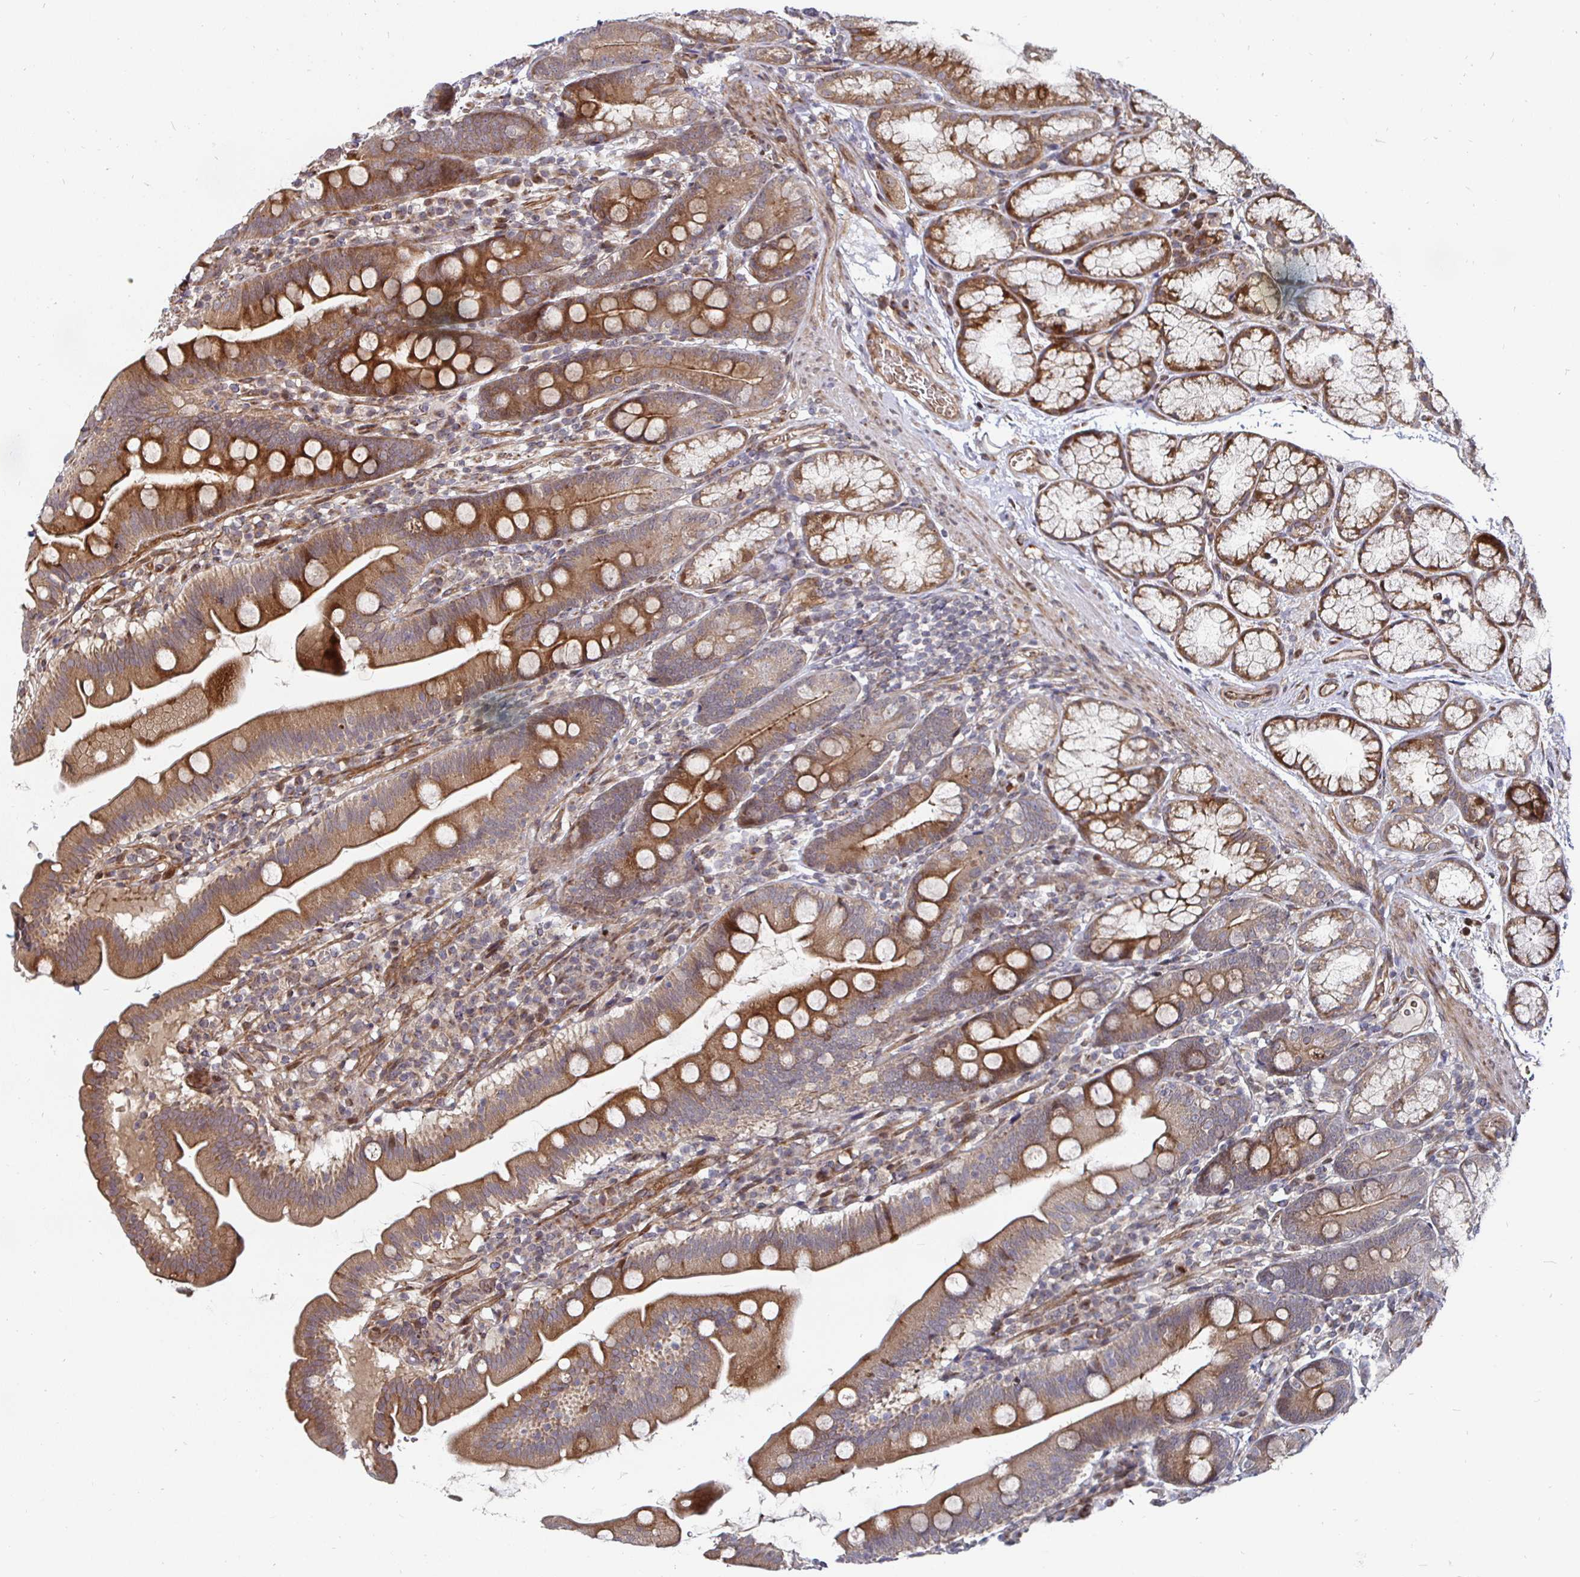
{"staining": {"intensity": "strong", "quantity": ">75%", "location": "cytoplasmic/membranous"}, "tissue": "duodenum", "cell_type": "Glandular cells", "image_type": "normal", "snomed": [{"axis": "morphology", "description": "Normal tissue, NOS"}, {"axis": "topography", "description": "Duodenum"}], "caption": "DAB (3,3'-diaminobenzidine) immunohistochemical staining of unremarkable human duodenum reveals strong cytoplasmic/membranous protein expression in about >75% of glandular cells.", "gene": "TBKBP1", "patient": {"sex": "female", "age": 67}}